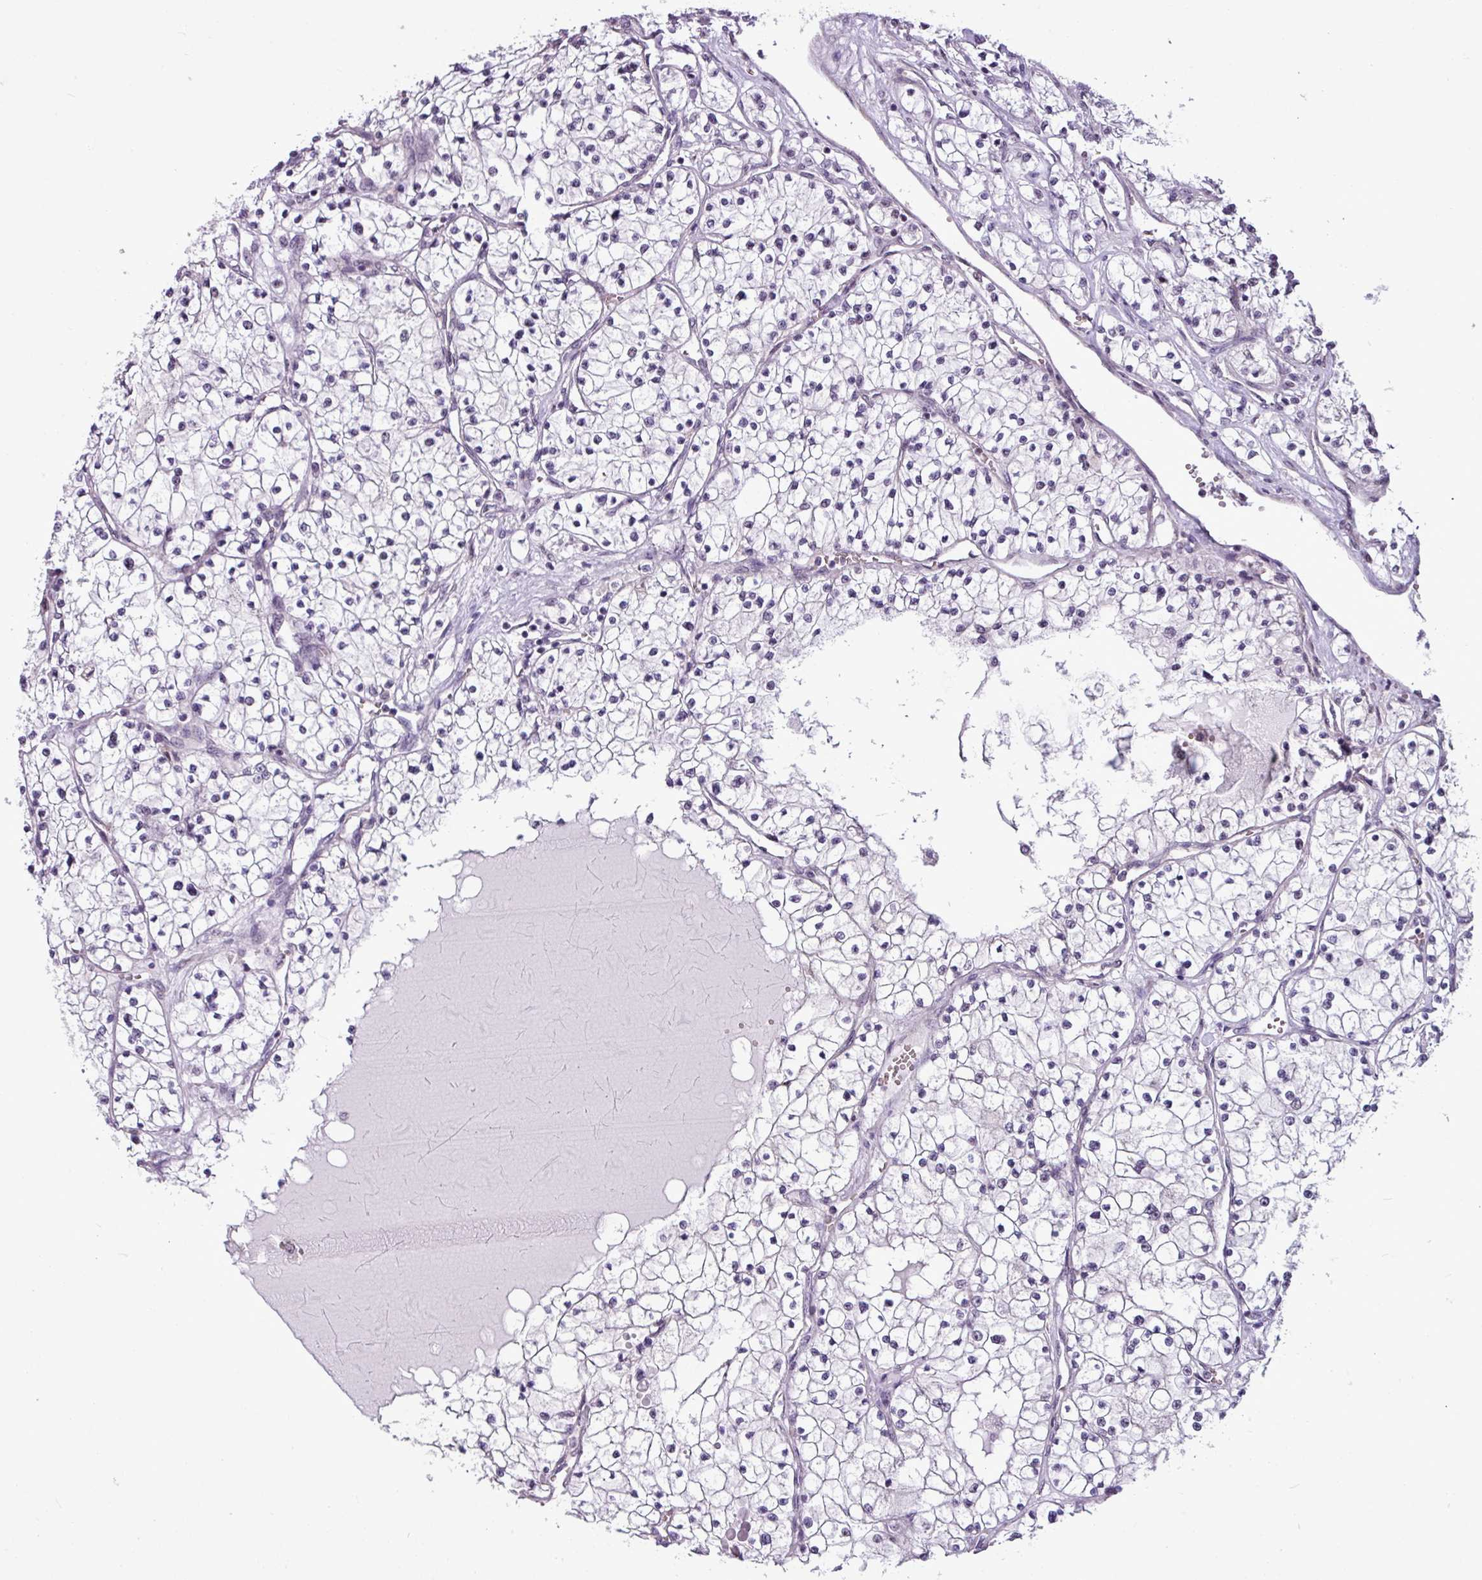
{"staining": {"intensity": "negative", "quantity": "none", "location": "none"}, "tissue": "renal cancer", "cell_type": "Tumor cells", "image_type": "cancer", "snomed": [{"axis": "morphology", "description": "Normal tissue, NOS"}, {"axis": "morphology", "description": "Adenocarcinoma, NOS"}, {"axis": "topography", "description": "Kidney"}], "caption": "A micrograph of human adenocarcinoma (renal) is negative for staining in tumor cells. The staining is performed using DAB (3,3'-diaminobenzidine) brown chromogen with nuclei counter-stained in using hematoxylin.", "gene": "UTP18", "patient": {"sex": "male", "age": 68}}